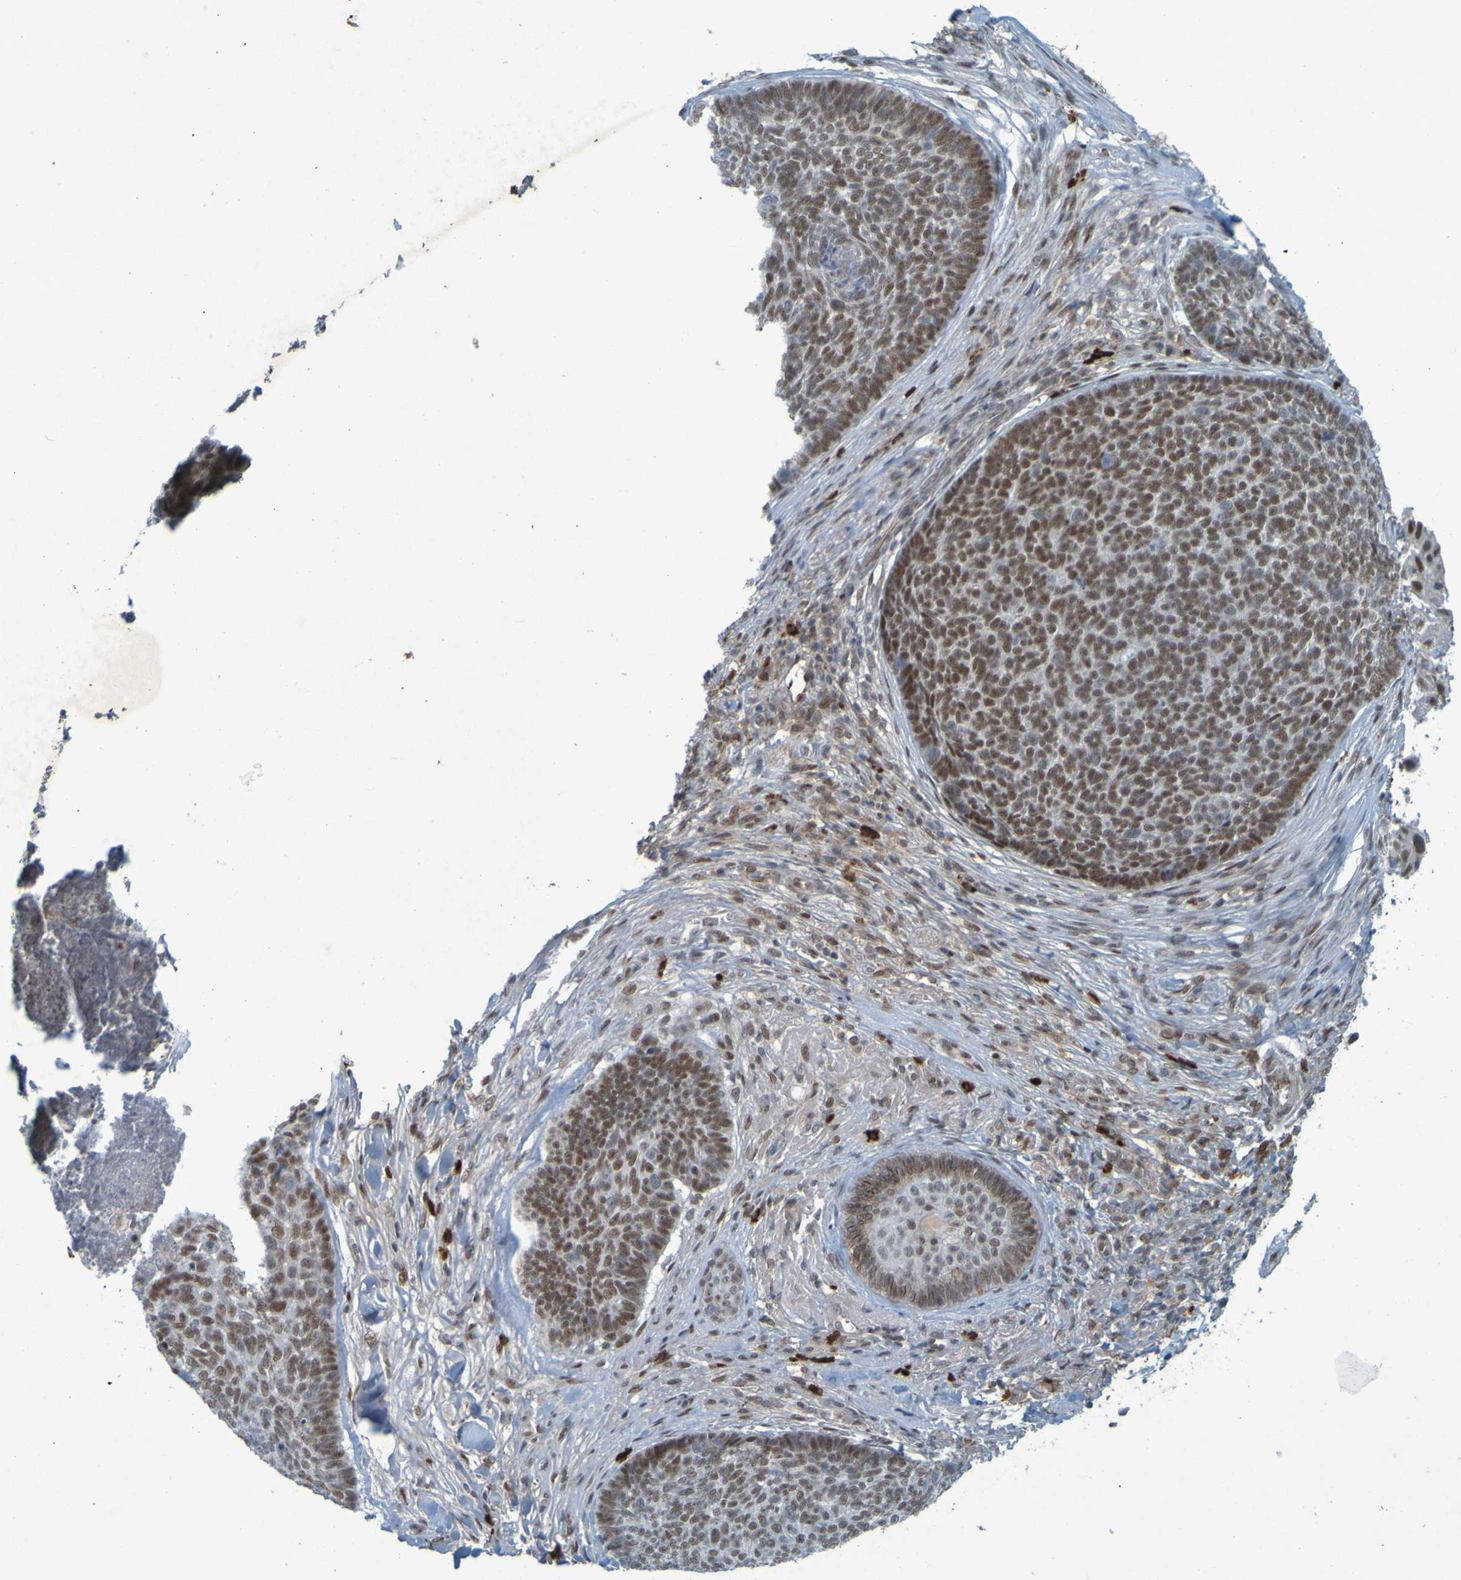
{"staining": {"intensity": "moderate", "quantity": ">75%", "location": "nuclear"}, "tissue": "skin cancer", "cell_type": "Tumor cells", "image_type": "cancer", "snomed": [{"axis": "morphology", "description": "Basal cell carcinoma"}, {"axis": "topography", "description": "Skin"}], "caption": "This micrograph demonstrates skin basal cell carcinoma stained with IHC to label a protein in brown. The nuclear of tumor cells show moderate positivity for the protein. Nuclei are counter-stained blue.", "gene": "MCPH1", "patient": {"sex": "male", "age": 84}}